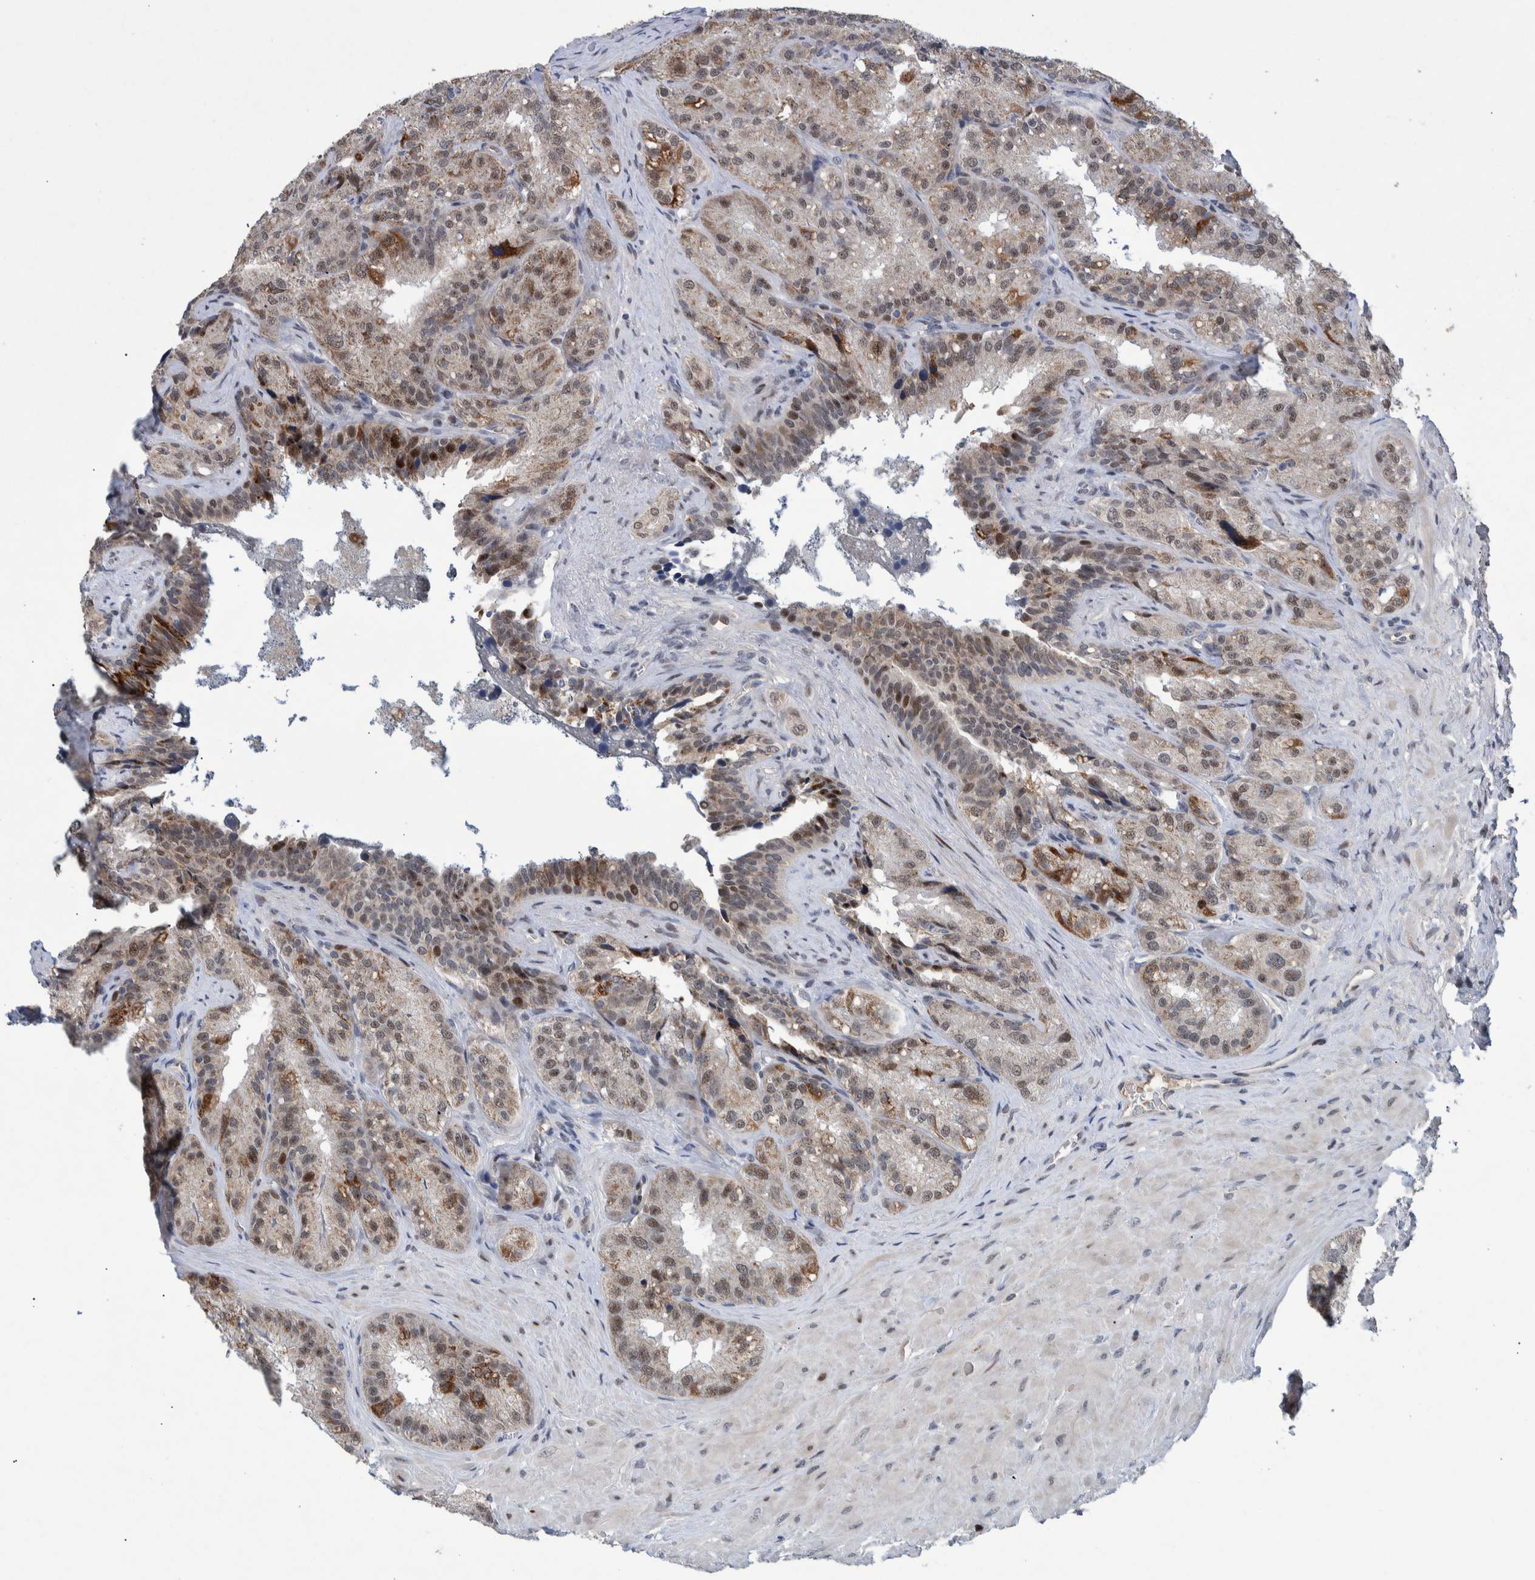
{"staining": {"intensity": "moderate", "quantity": "25%-75%", "location": "cytoplasmic/membranous,nuclear"}, "tissue": "seminal vesicle", "cell_type": "Glandular cells", "image_type": "normal", "snomed": [{"axis": "morphology", "description": "Normal tissue, NOS"}, {"axis": "topography", "description": "Prostate"}, {"axis": "topography", "description": "Seminal veicle"}], "caption": "Glandular cells reveal medium levels of moderate cytoplasmic/membranous,nuclear staining in about 25%-75% of cells in benign seminal vesicle. The staining was performed using DAB (3,3'-diaminobenzidine), with brown indicating positive protein expression. Nuclei are stained blue with hematoxylin.", "gene": "ESRP1", "patient": {"sex": "male", "age": 51}}